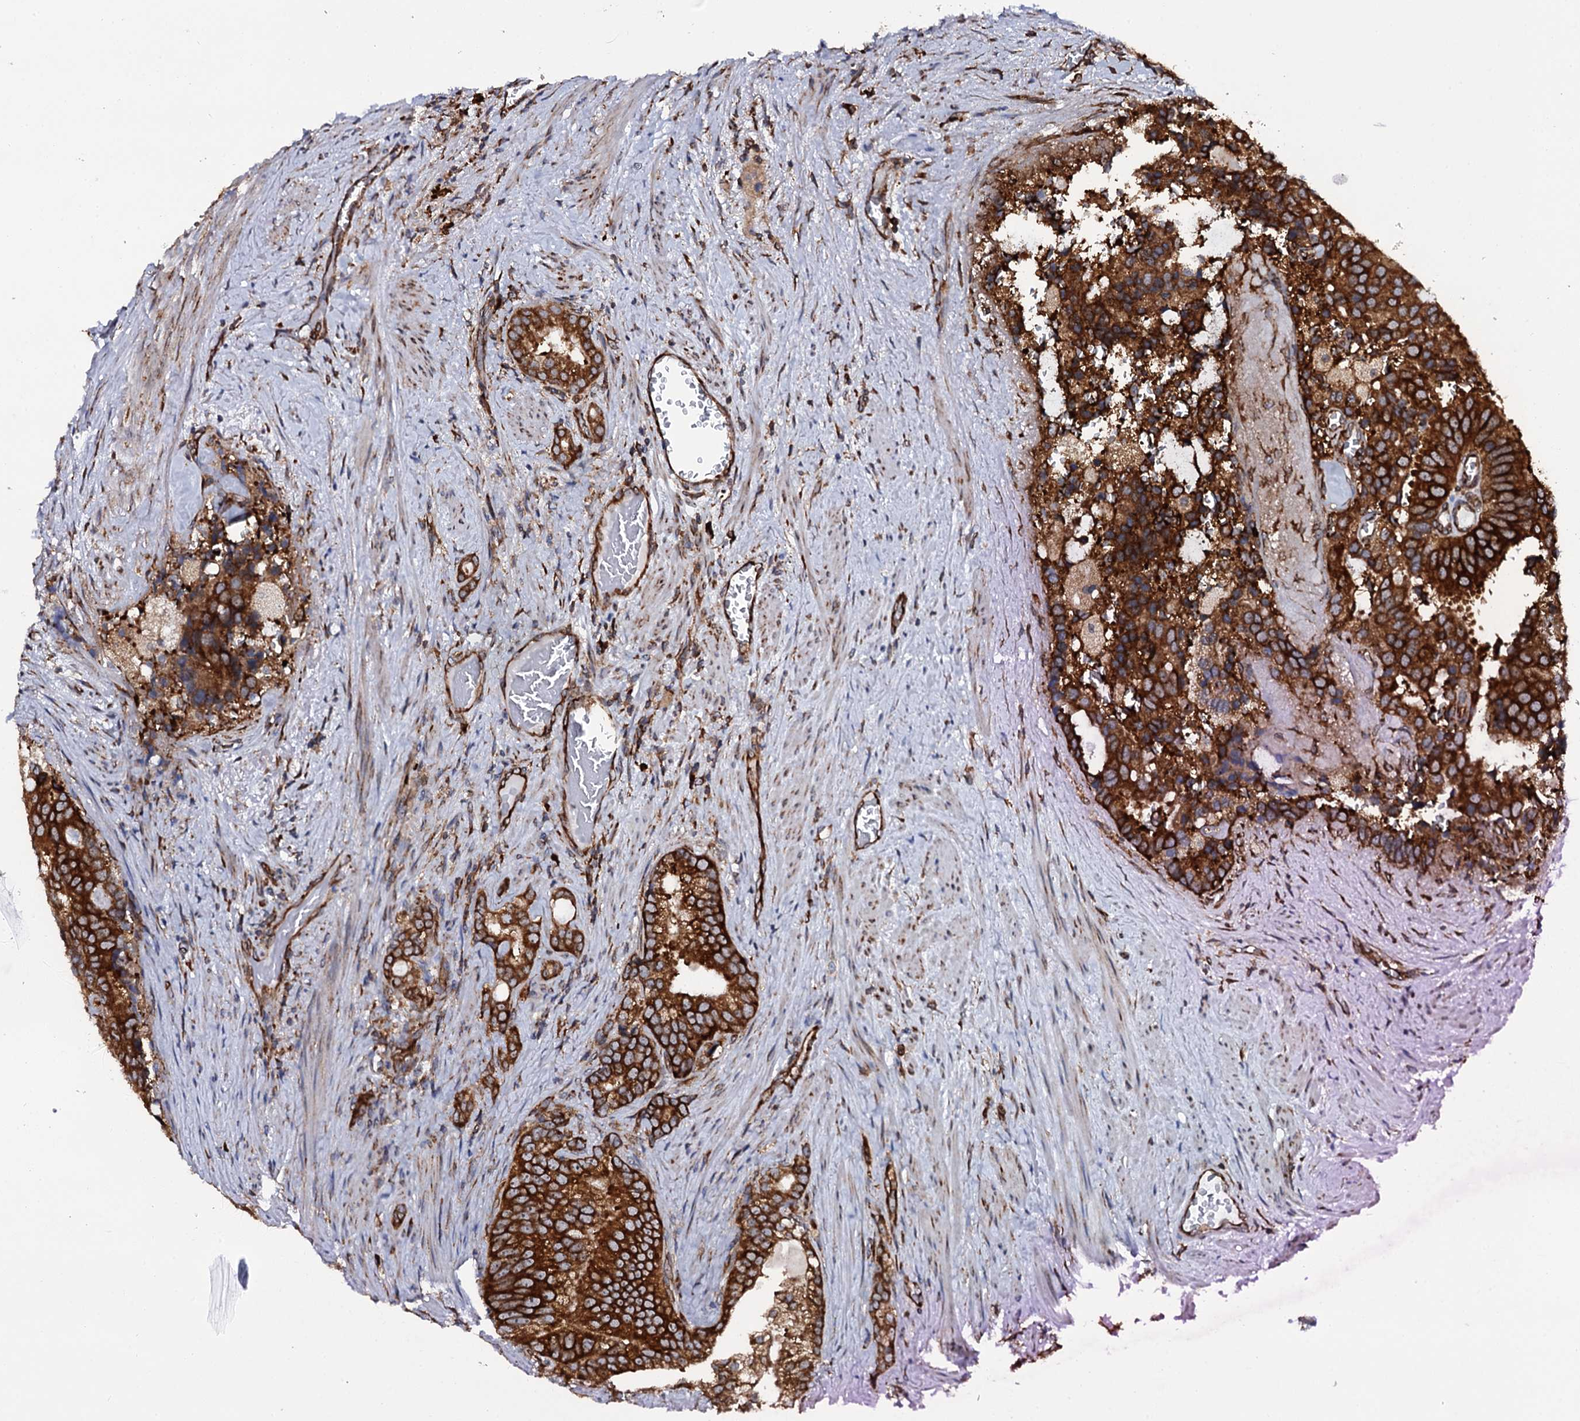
{"staining": {"intensity": "strong", "quantity": ">75%", "location": "cytoplasmic/membranous"}, "tissue": "prostate cancer", "cell_type": "Tumor cells", "image_type": "cancer", "snomed": [{"axis": "morphology", "description": "Adenocarcinoma, Low grade"}, {"axis": "topography", "description": "Prostate"}], "caption": "Prostate cancer stained with a brown dye displays strong cytoplasmic/membranous positive expression in approximately >75% of tumor cells.", "gene": "SPTY2D1", "patient": {"sex": "male", "age": 71}}